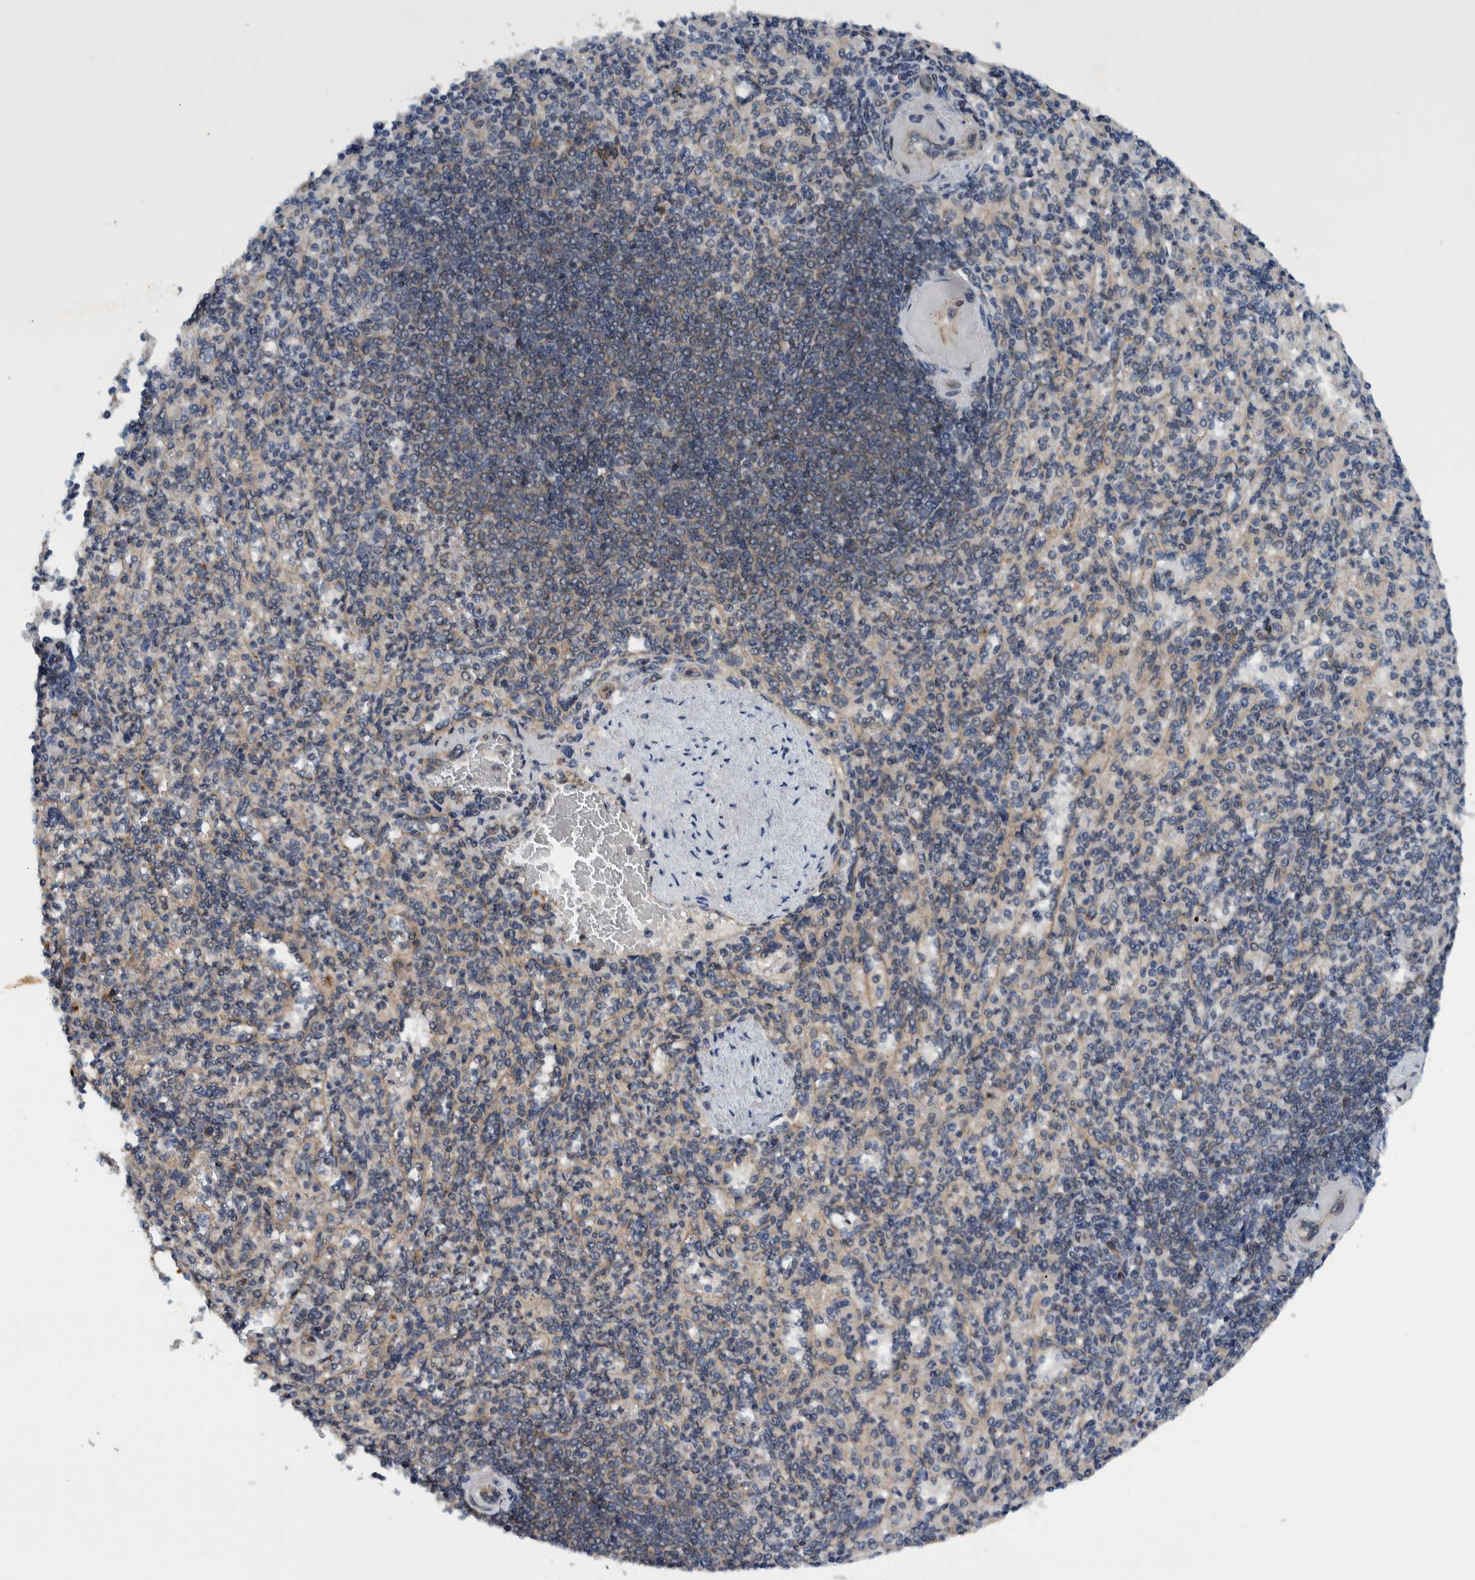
{"staining": {"intensity": "weak", "quantity": "<25%", "location": "cytoplasmic/membranous"}, "tissue": "spleen", "cell_type": "Cells in red pulp", "image_type": "normal", "snomed": [{"axis": "morphology", "description": "Normal tissue, NOS"}, {"axis": "topography", "description": "Spleen"}], "caption": "Histopathology image shows no significant protein staining in cells in red pulp of unremarkable spleen.", "gene": "MRPS7", "patient": {"sex": "female", "age": 74}}